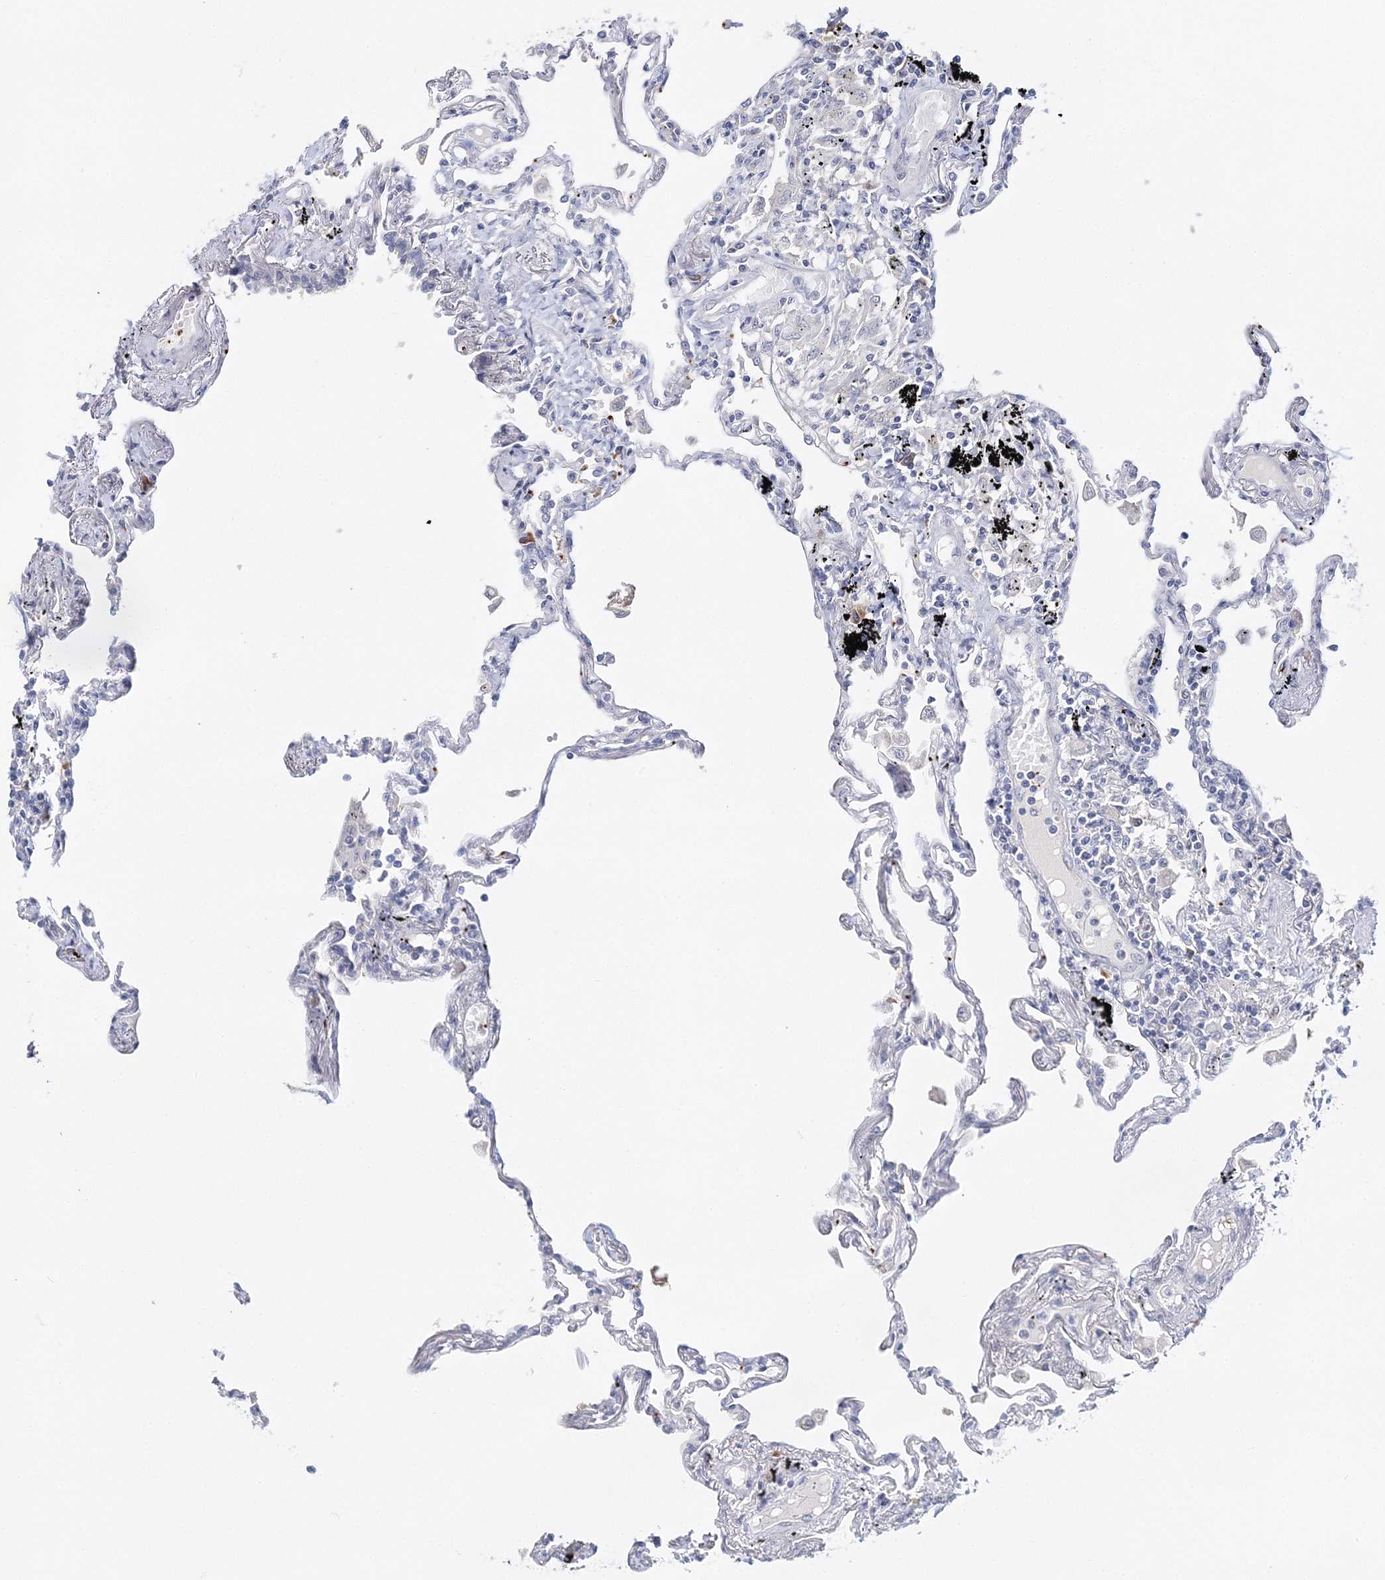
{"staining": {"intensity": "negative", "quantity": "none", "location": "none"}, "tissue": "lung", "cell_type": "Alveolar cells", "image_type": "normal", "snomed": [{"axis": "morphology", "description": "Normal tissue, NOS"}, {"axis": "topography", "description": "Lung"}], "caption": "Immunohistochemistry of unremarkable human lung shows no expression in alveolar cells.", "gene": "MYOZ2", "patient": {"sex": "female", "age": 67}}